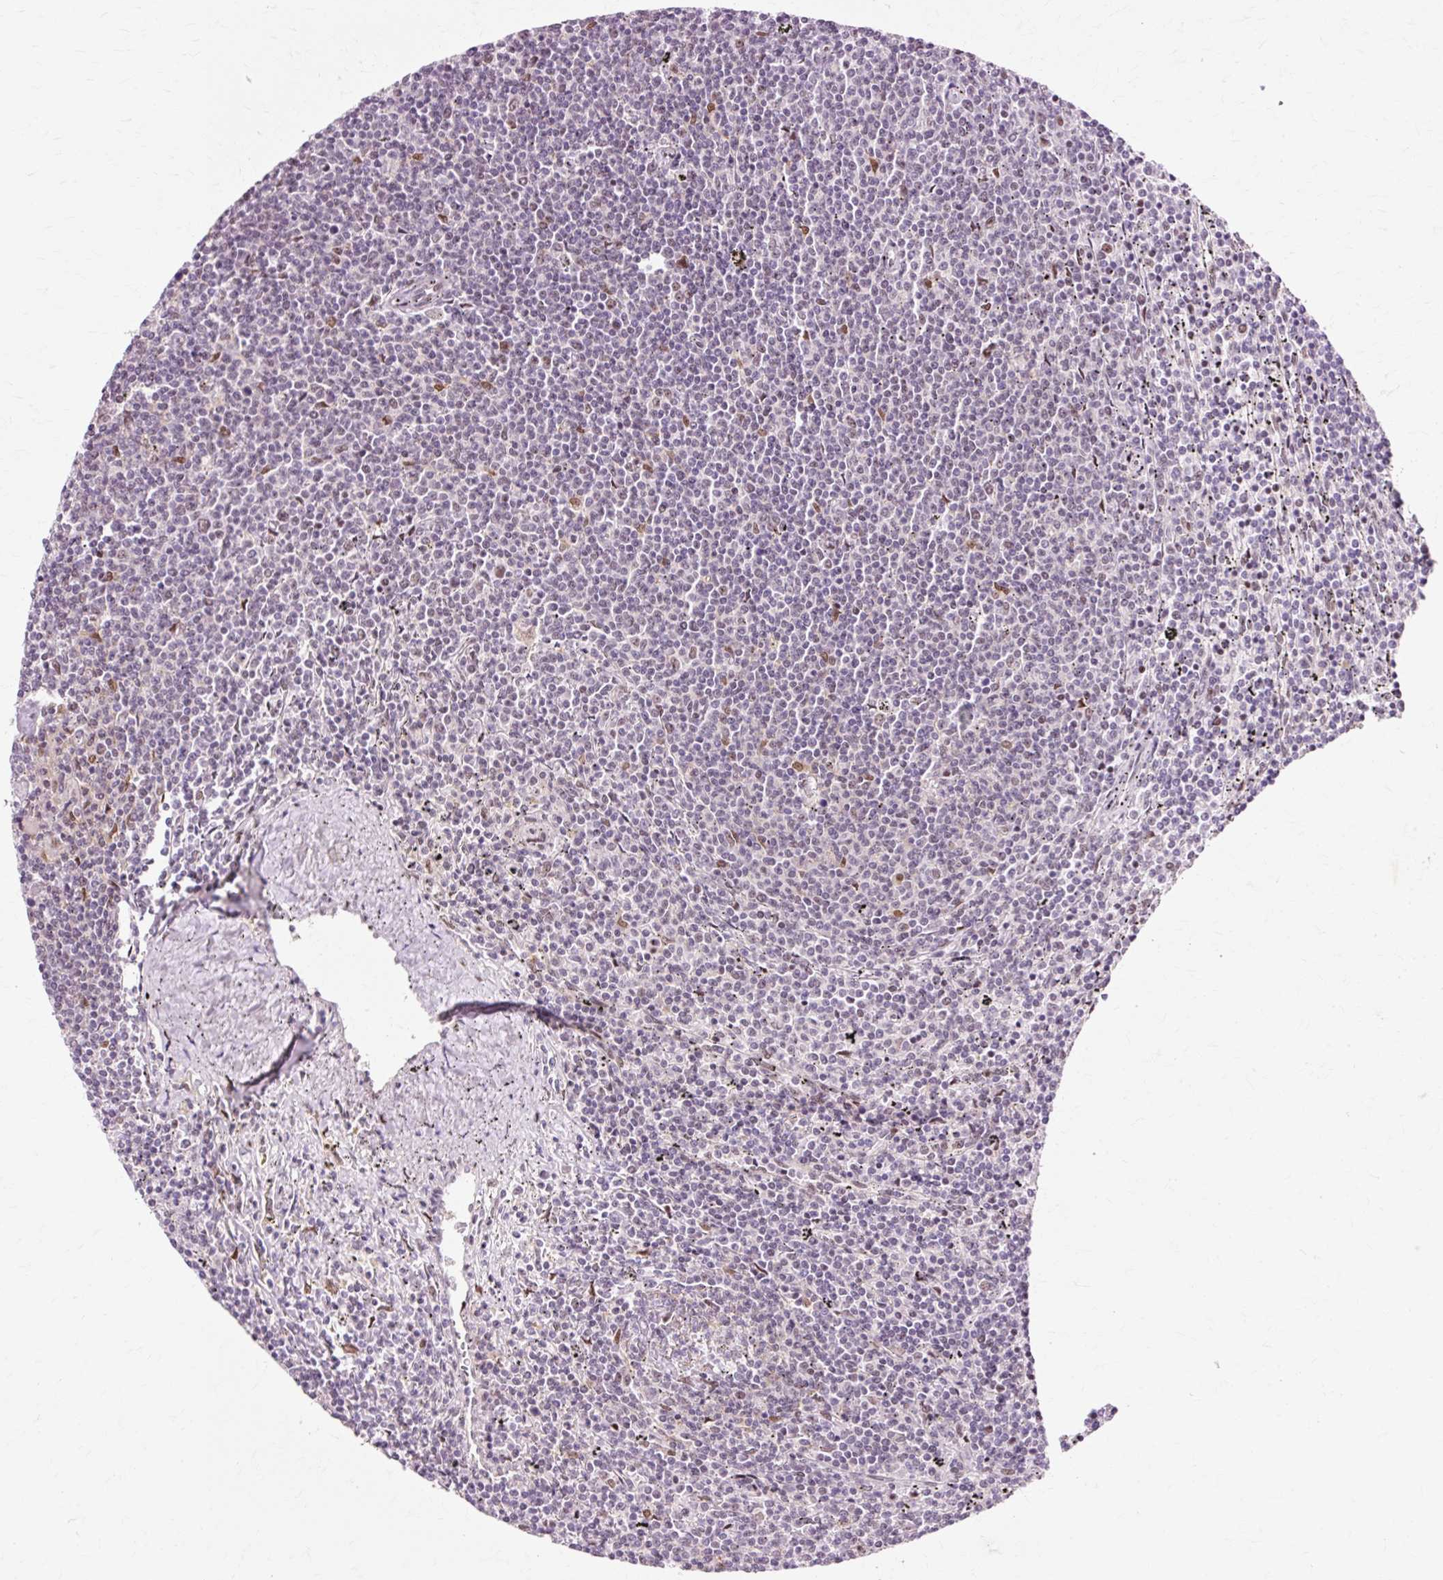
{"staining": {"intensity": "negative", "quantity": "none", "location": "none"}, "tissue": "lymphoma", "cell_type": "Tumor cells", "image_type": "cancer", "snomed": [{"axis": "morphology", "description": "Malignant lymphoma, non-Hodgkin's type, Low grade"}, {"axis": "topography", "description": "Spleen"}], "caption": "Malignant lymphoma, non-Hodgkin's type (low-grade) stained for a protein using IHC displays no positivity tumor cells.", "gene": "MACROD2", "patient": {"sex": "female", "age": 50}}